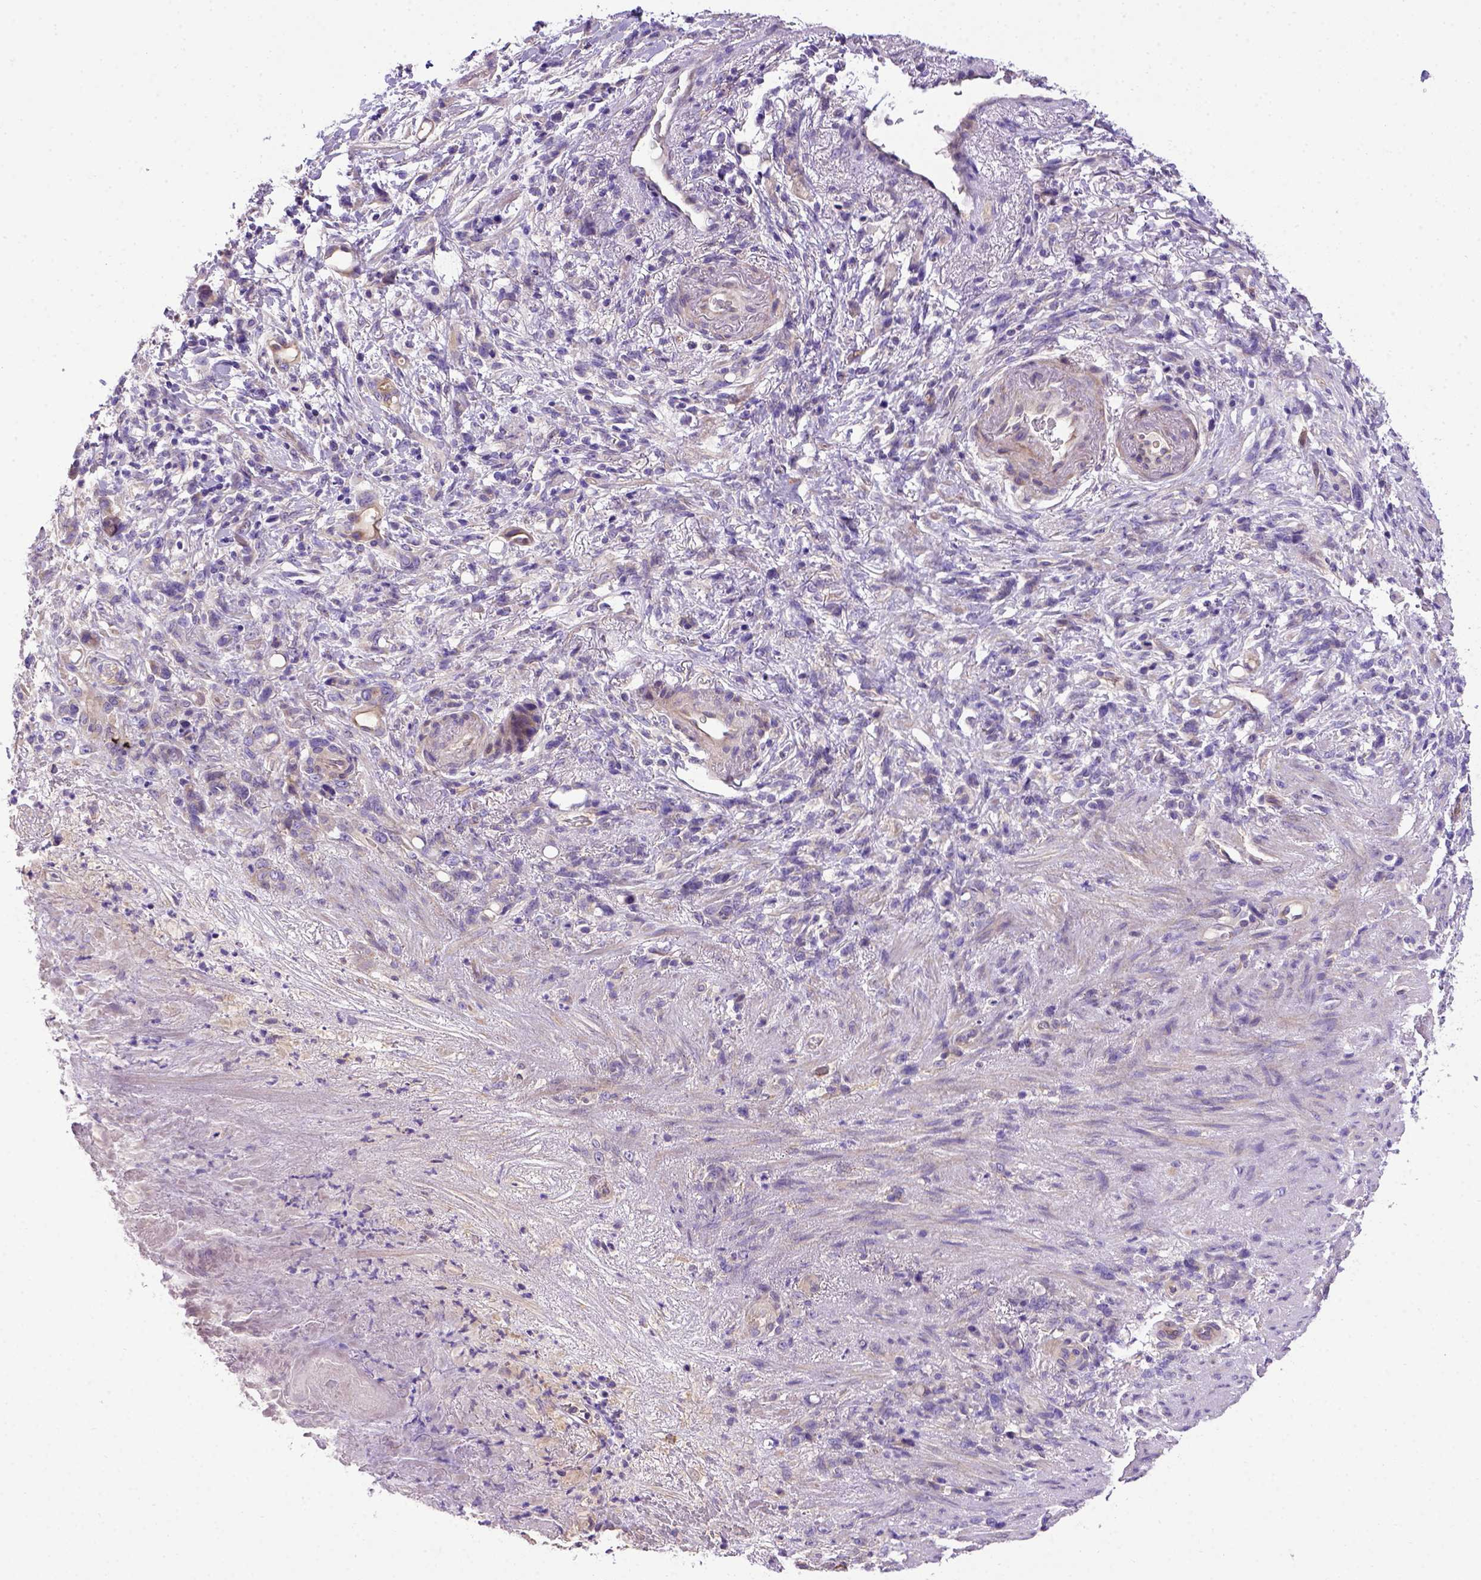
{"staining": {"intensity": "negative", "quantity": "none", "location": "none"}, "tissue": "stomach cancer", "cell_type": "Tumor cells", "image_type": "cancer", "snomed": [{"axis": "morphology", "description": "Adenocarcinoma, NOS"}, {"axis": "topography", "description": "Stomach"}], "caption": "The image exhibits no staining of tumor cells in adenocarcinoma (stomach).", "gene": "ADAM12", "patient": {"sex": "female", "age": 84}}